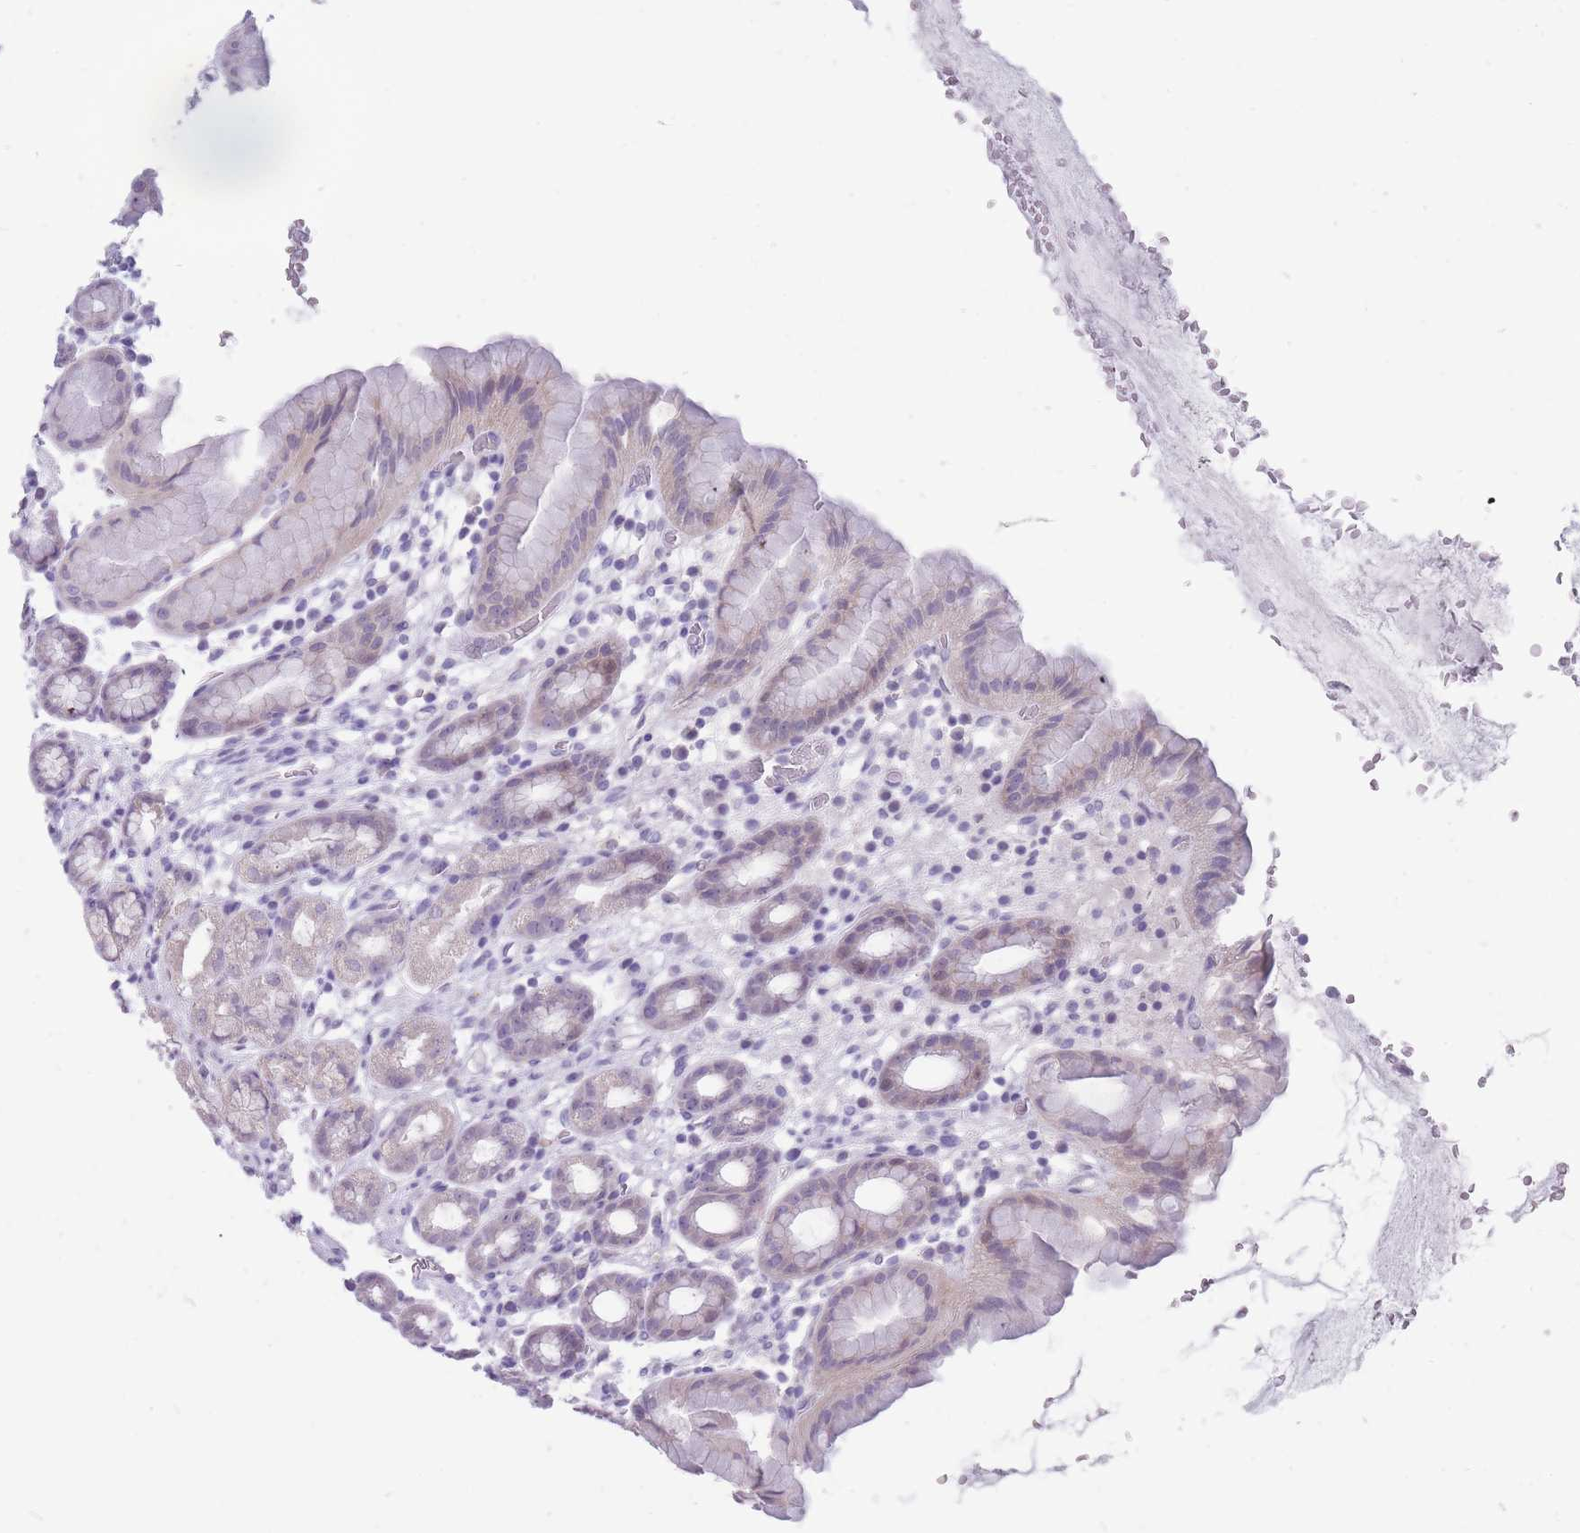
{"staining": {"intensity": "weak", "quantity": "<25%", "location": "cytoplasmic/membranous,nuclear"}, "tissue": "stomach", "cell_type": "Glandular cells", "image_type": "normal", "snomed": [{"axis": "morphology", "description": "Normal tissue, NOS"}, {"axis": "topography", "description": "Stomach, upper"}, {"axis": "topography", "description": "Stomach, lower"}, {"axis": "topography", "description": "Small intestine"}], "caption": "This is an immunohistochemistry (IHC) micrograph of normal human stomach. There is no expression in glandular cells.", "gene": "ERICH4", "patient": {"sex": "male", "age": 68}}